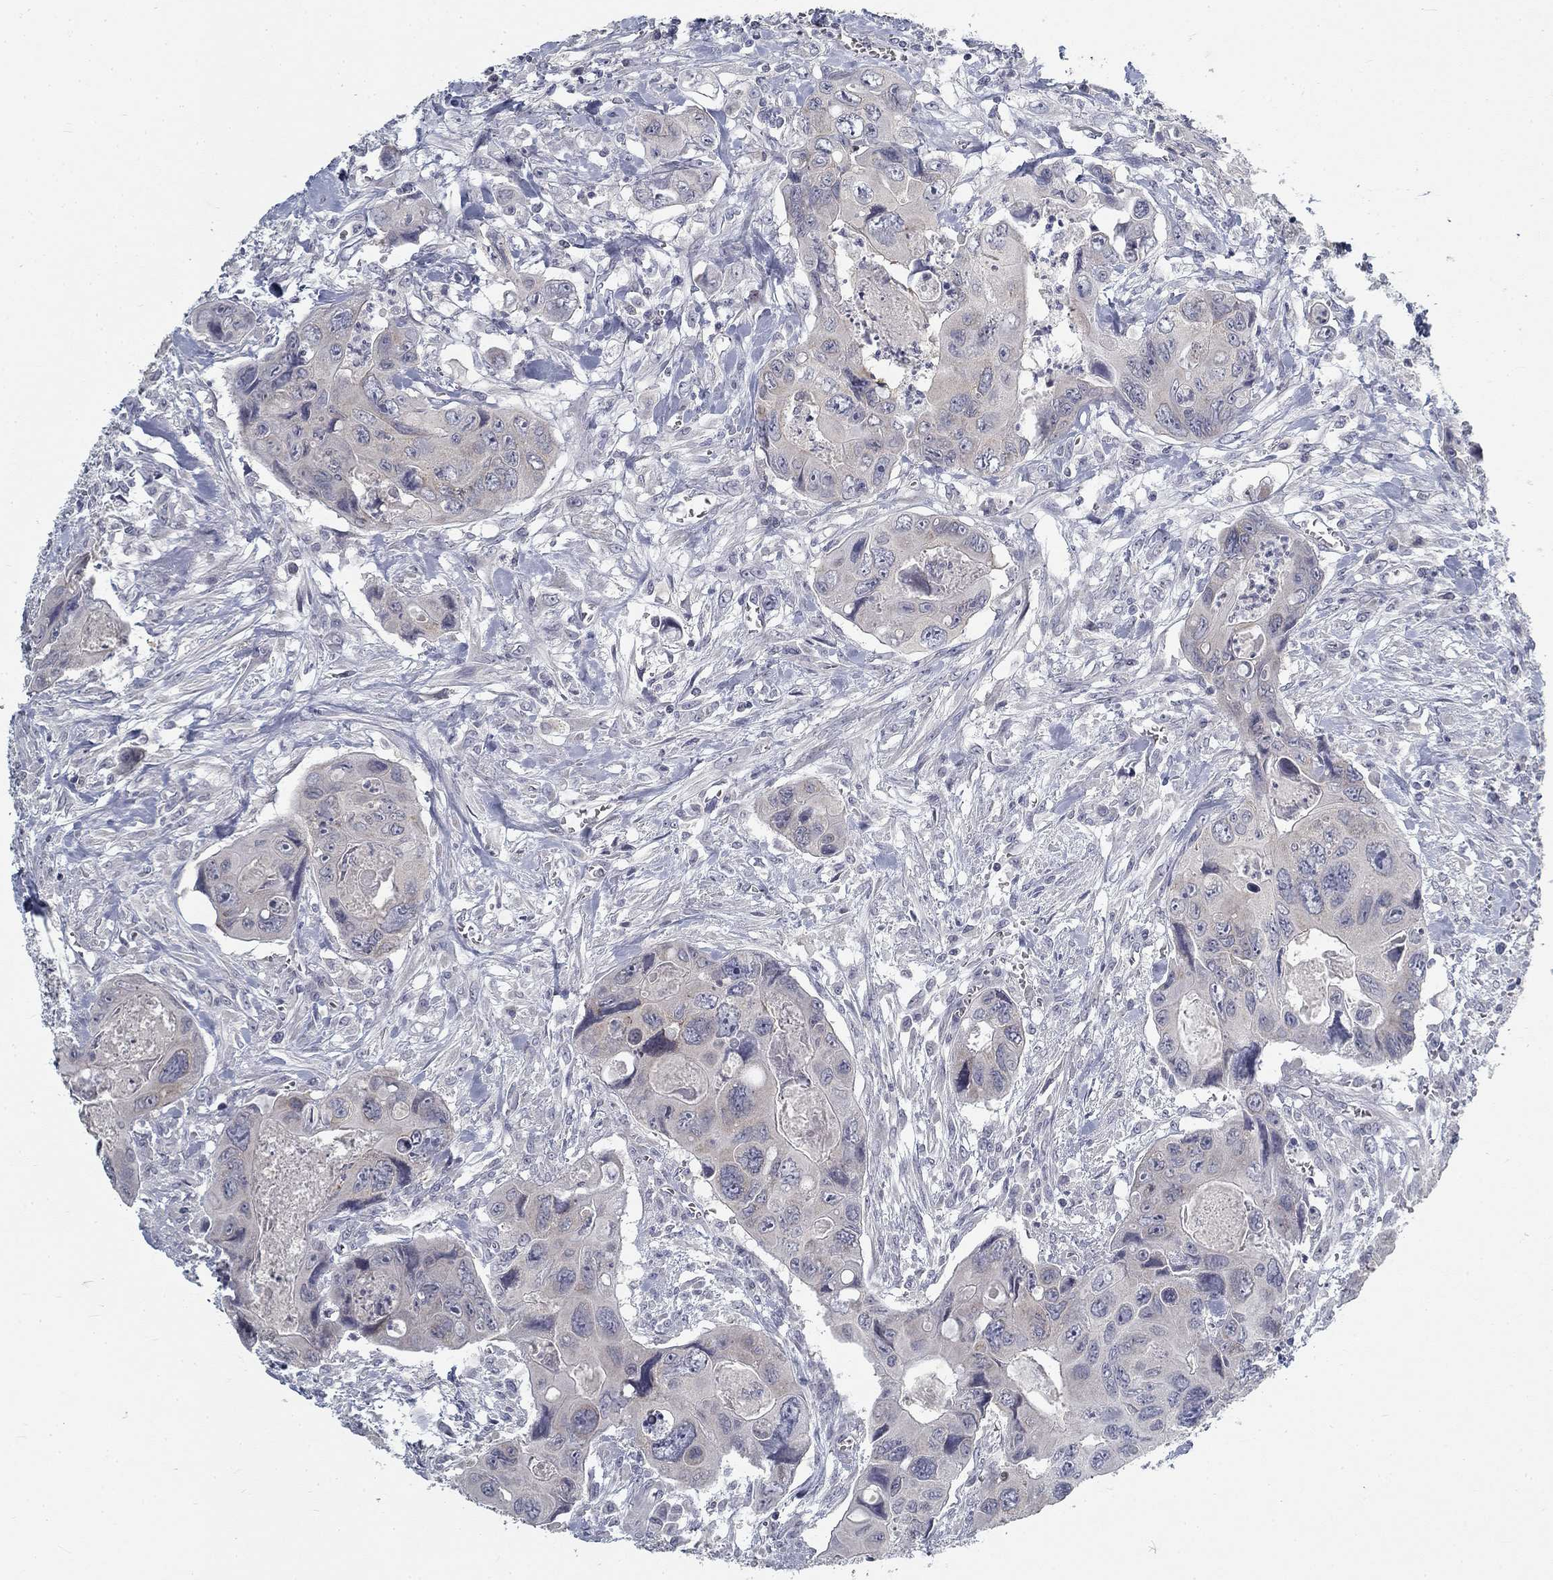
{"staining": {"intensity": "negative", "quantity": "none", "location": "none"}, "tissue": "colorectal cancer", "cell_type": "Tumor cells", "image_type": "cancer", "snomed": [{"axis": "morphology", "description": "Adenocarcinoma, NOS"}, {"axis": "topography", "description": "Rectum"}], "caption": "Immunohistochemical staining of human colorectal cancer displays no significant positivity in tumor cells.", "gene": "ATP1A3", "patient": {"sex": "male", "age": 62}}